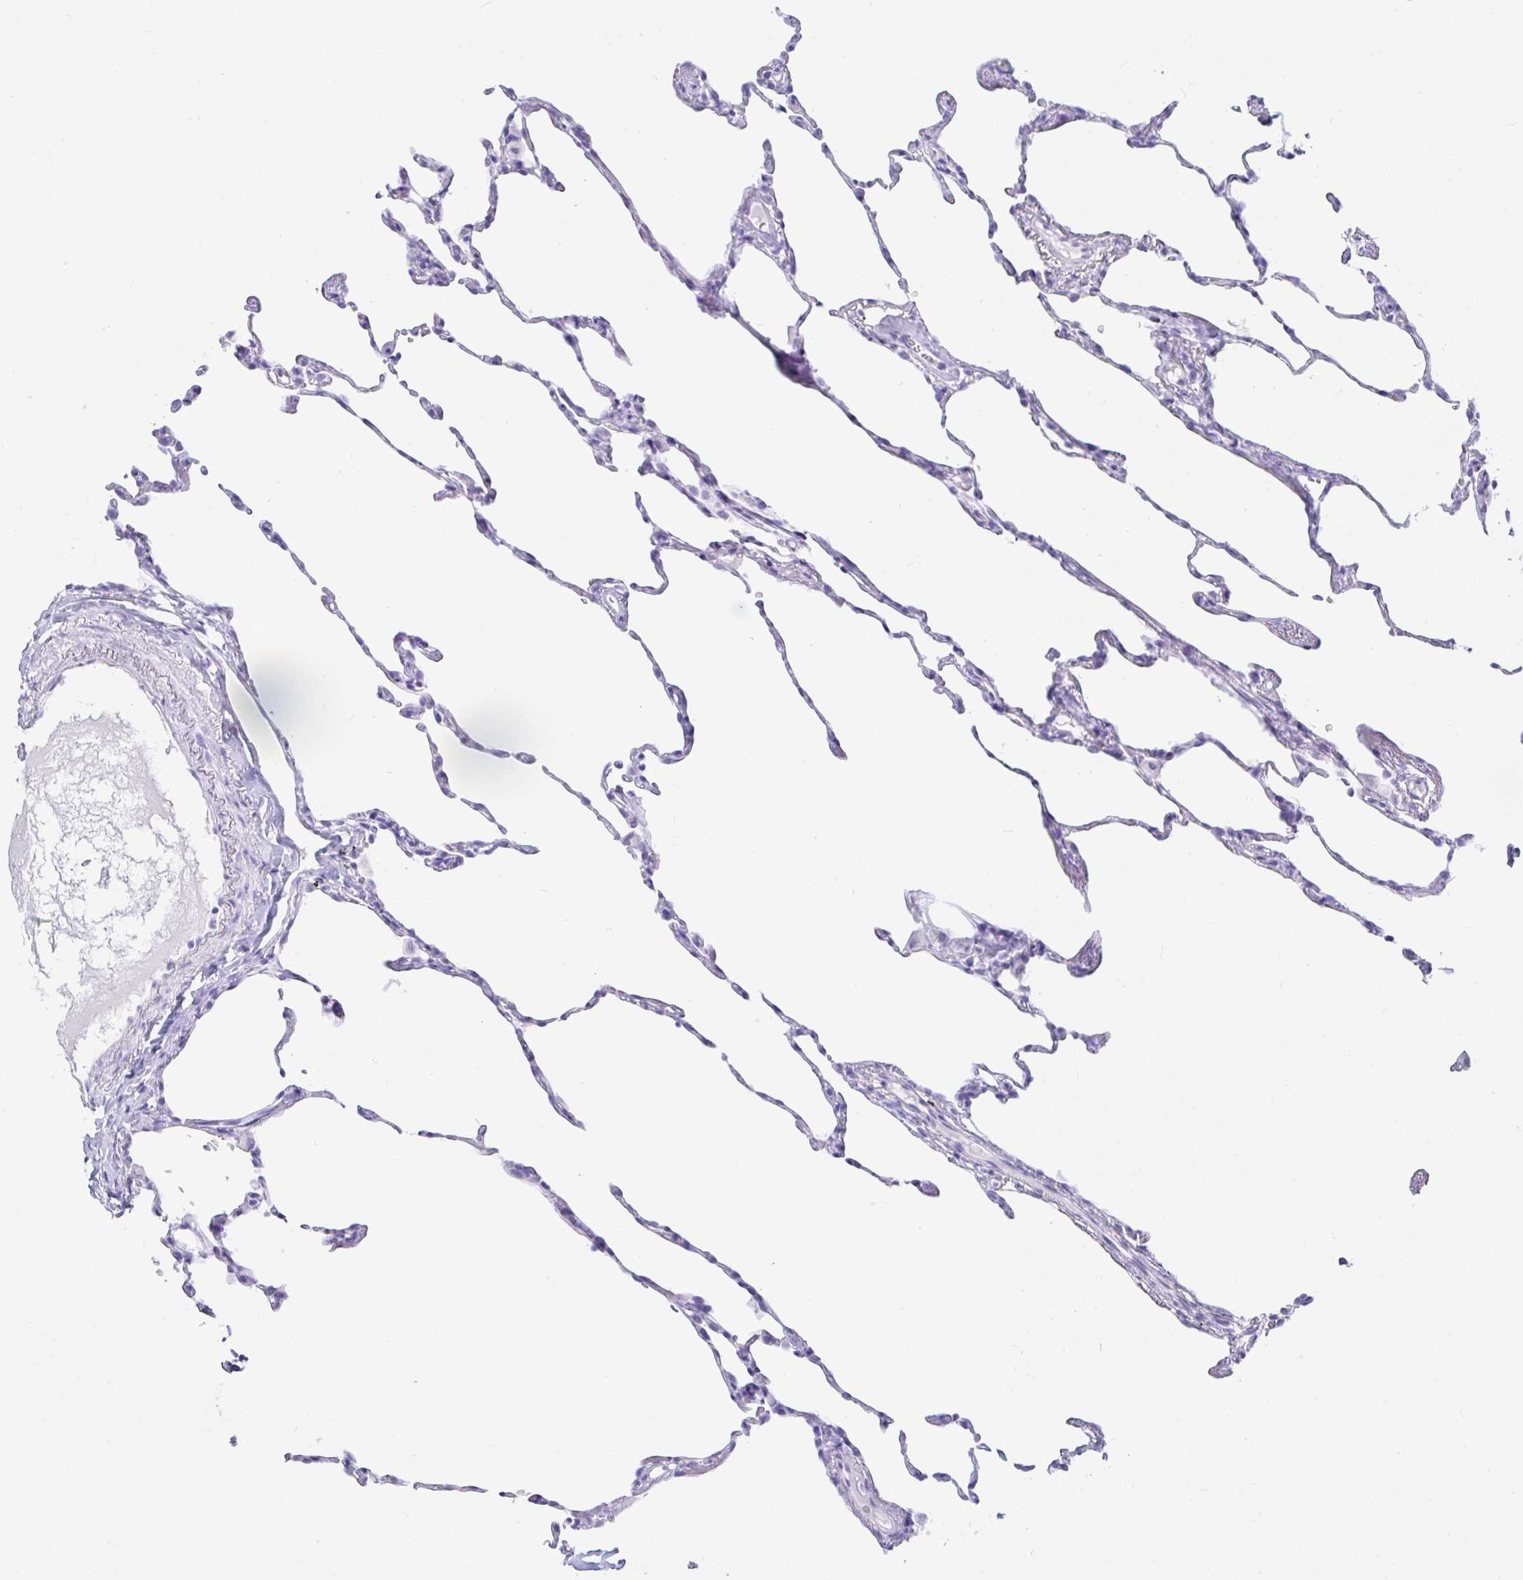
{"staining": {"intensity": "negative", "quantity": "none", "location": "none"}, "tissue": "lung", "cell_type": "Alveolar cells", "image_type": "normal", "snomed": [{"axis": "morphology", "description": "Normal tissue, NOS"}, {"axis": "topography", "description": "Lung"}], "caption": "This is an immunohistochemistry (IHC) micrograph of benign human lung. There is no expression in alveolar cells.", "gene": "PAX8", "patient": {"sex": "female", "age": 57}}